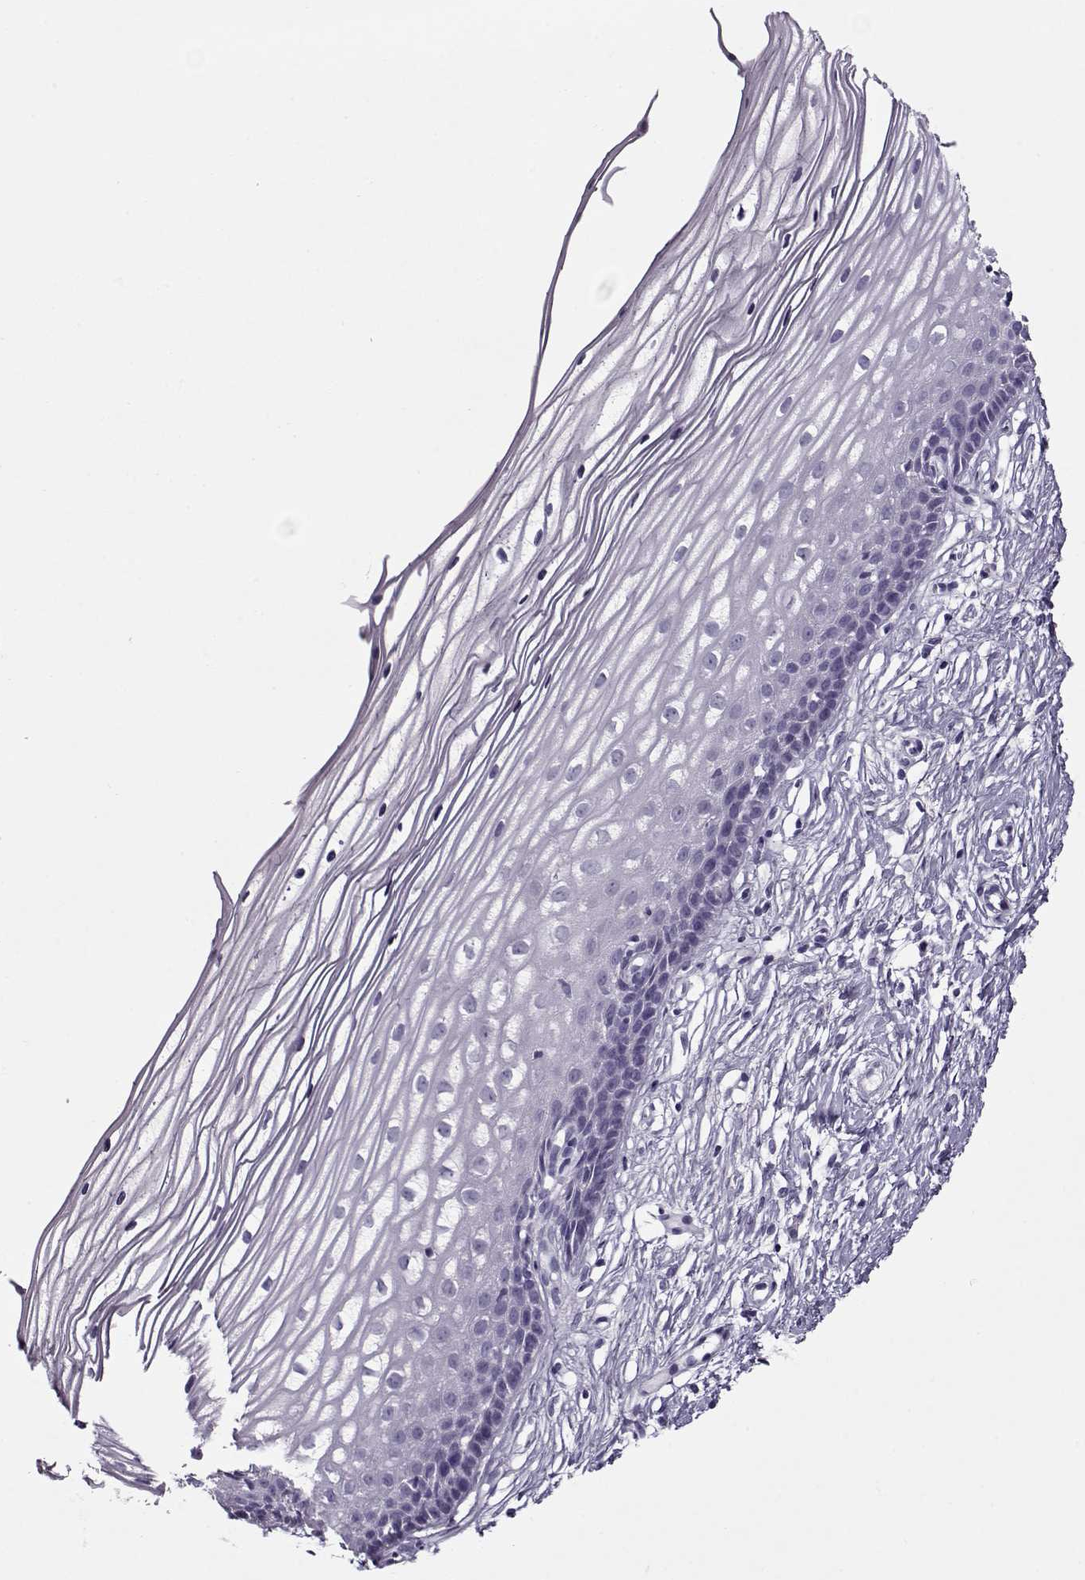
{"staining": {"intensity": "negative", "quantity": "none", "location": "none"}, "tissue": "cervix", "cell_type": "Glandular cells", "image_type": "normal", "snomed": [{"axis": "morphology", "description": "Normal tissue, NOS"}, {"axis": "topography", "description": "Cervix"}], "caption": "DAB (3,3'-diaminobenzidine) immunohistochemical staining of benign human cervix shows no significant positivity in glandular cells.", "gene": "GAGE10", "patient": {"sex": "female", "age": 40}}